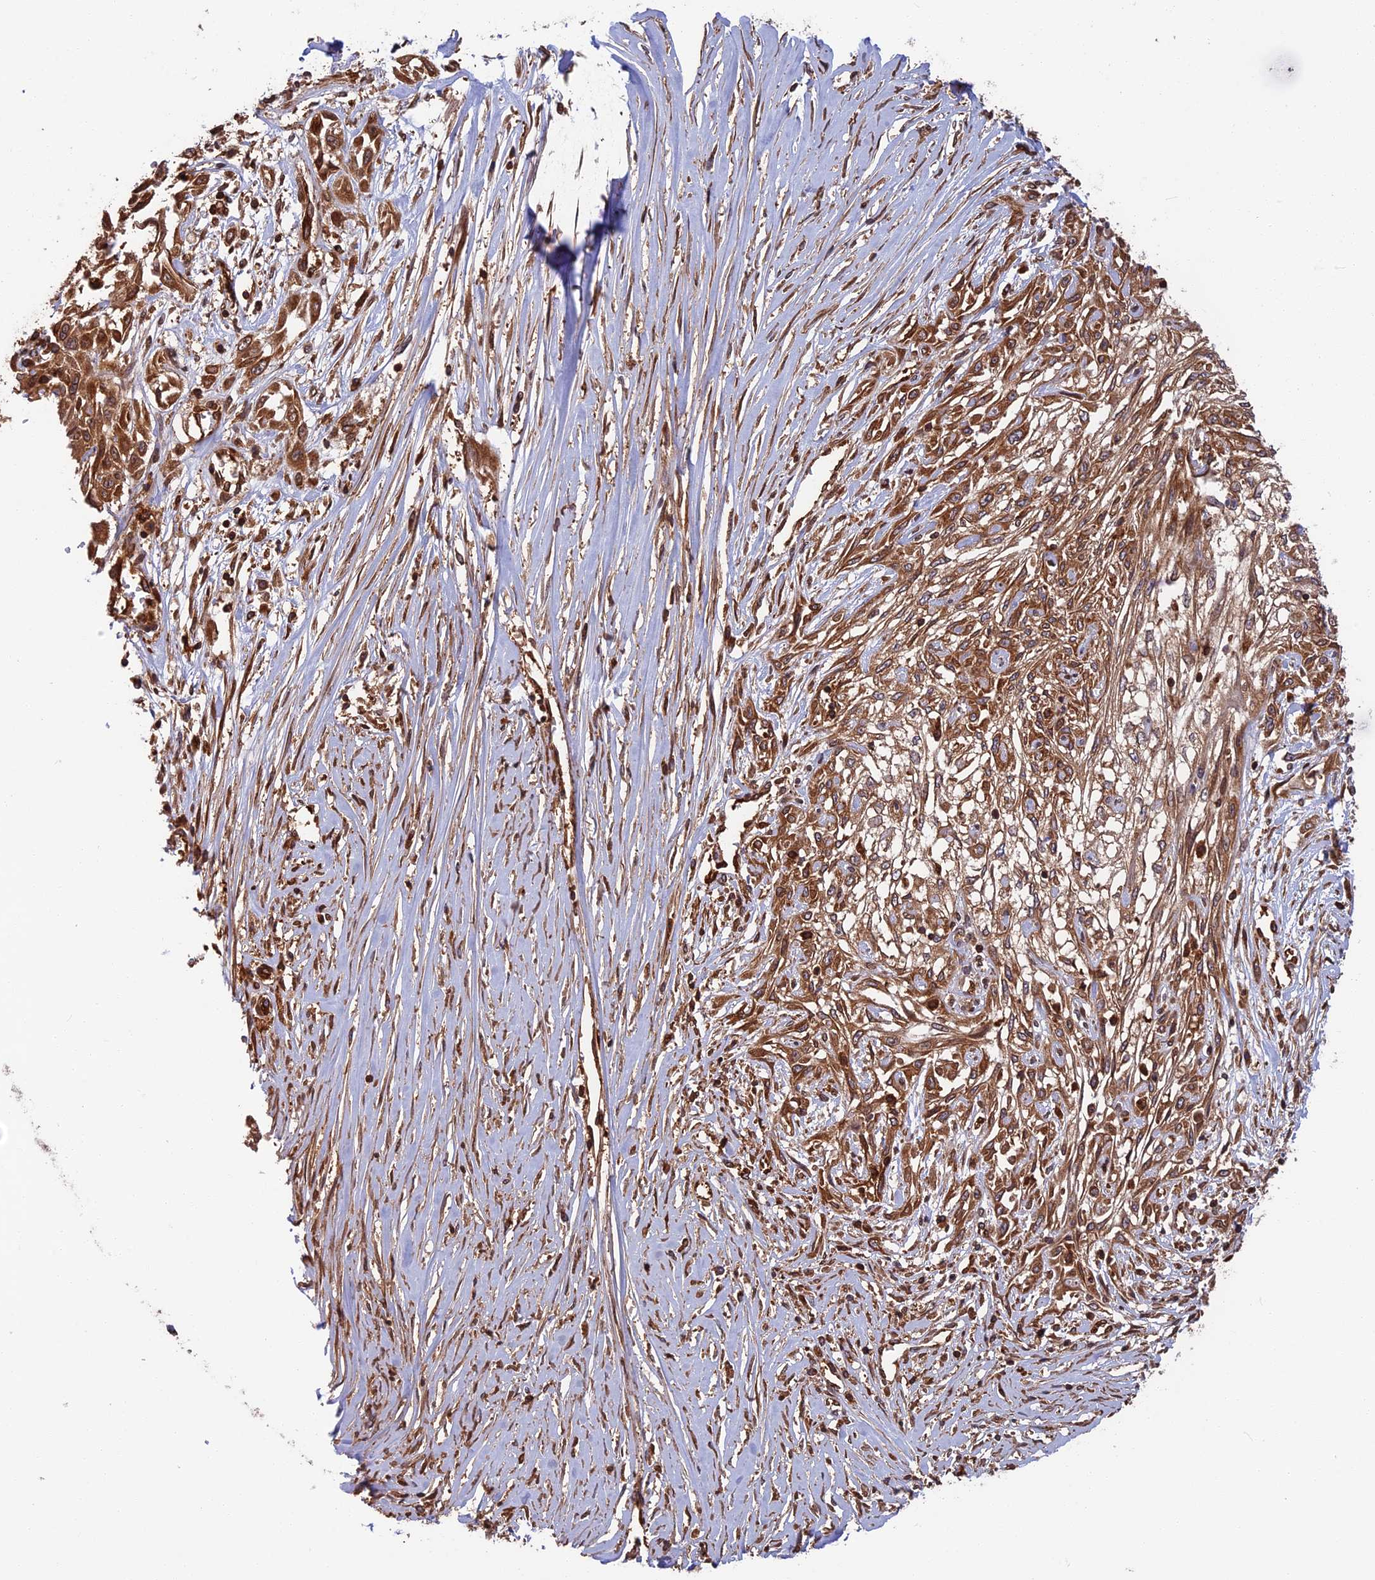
{"staining": {"intensity": "strong", "quantity": ">75%", "location": "cytoplasmic/membranous"}, "tissue": "skin cancer", "cell_type": "Tumor cells", "image_type": "cancer", "snomed": [{"axis": "morphology", "description": "Squamous cell carcinoma, NOS"}, {"axis": "morphology", "description": "Squamous cell carcinoma, metastatic, NOS"}, {"axis": "topography", "description": "Skin"}, {"axis": "topography", "description": "Lymph node"}], "caption": "A brown stain labels strong cytoplasmic/membranous positivity of a protein in skin cancer tumor cells.", "gene": "WDR1", "patient": {"sex": "male", "age": 75}}